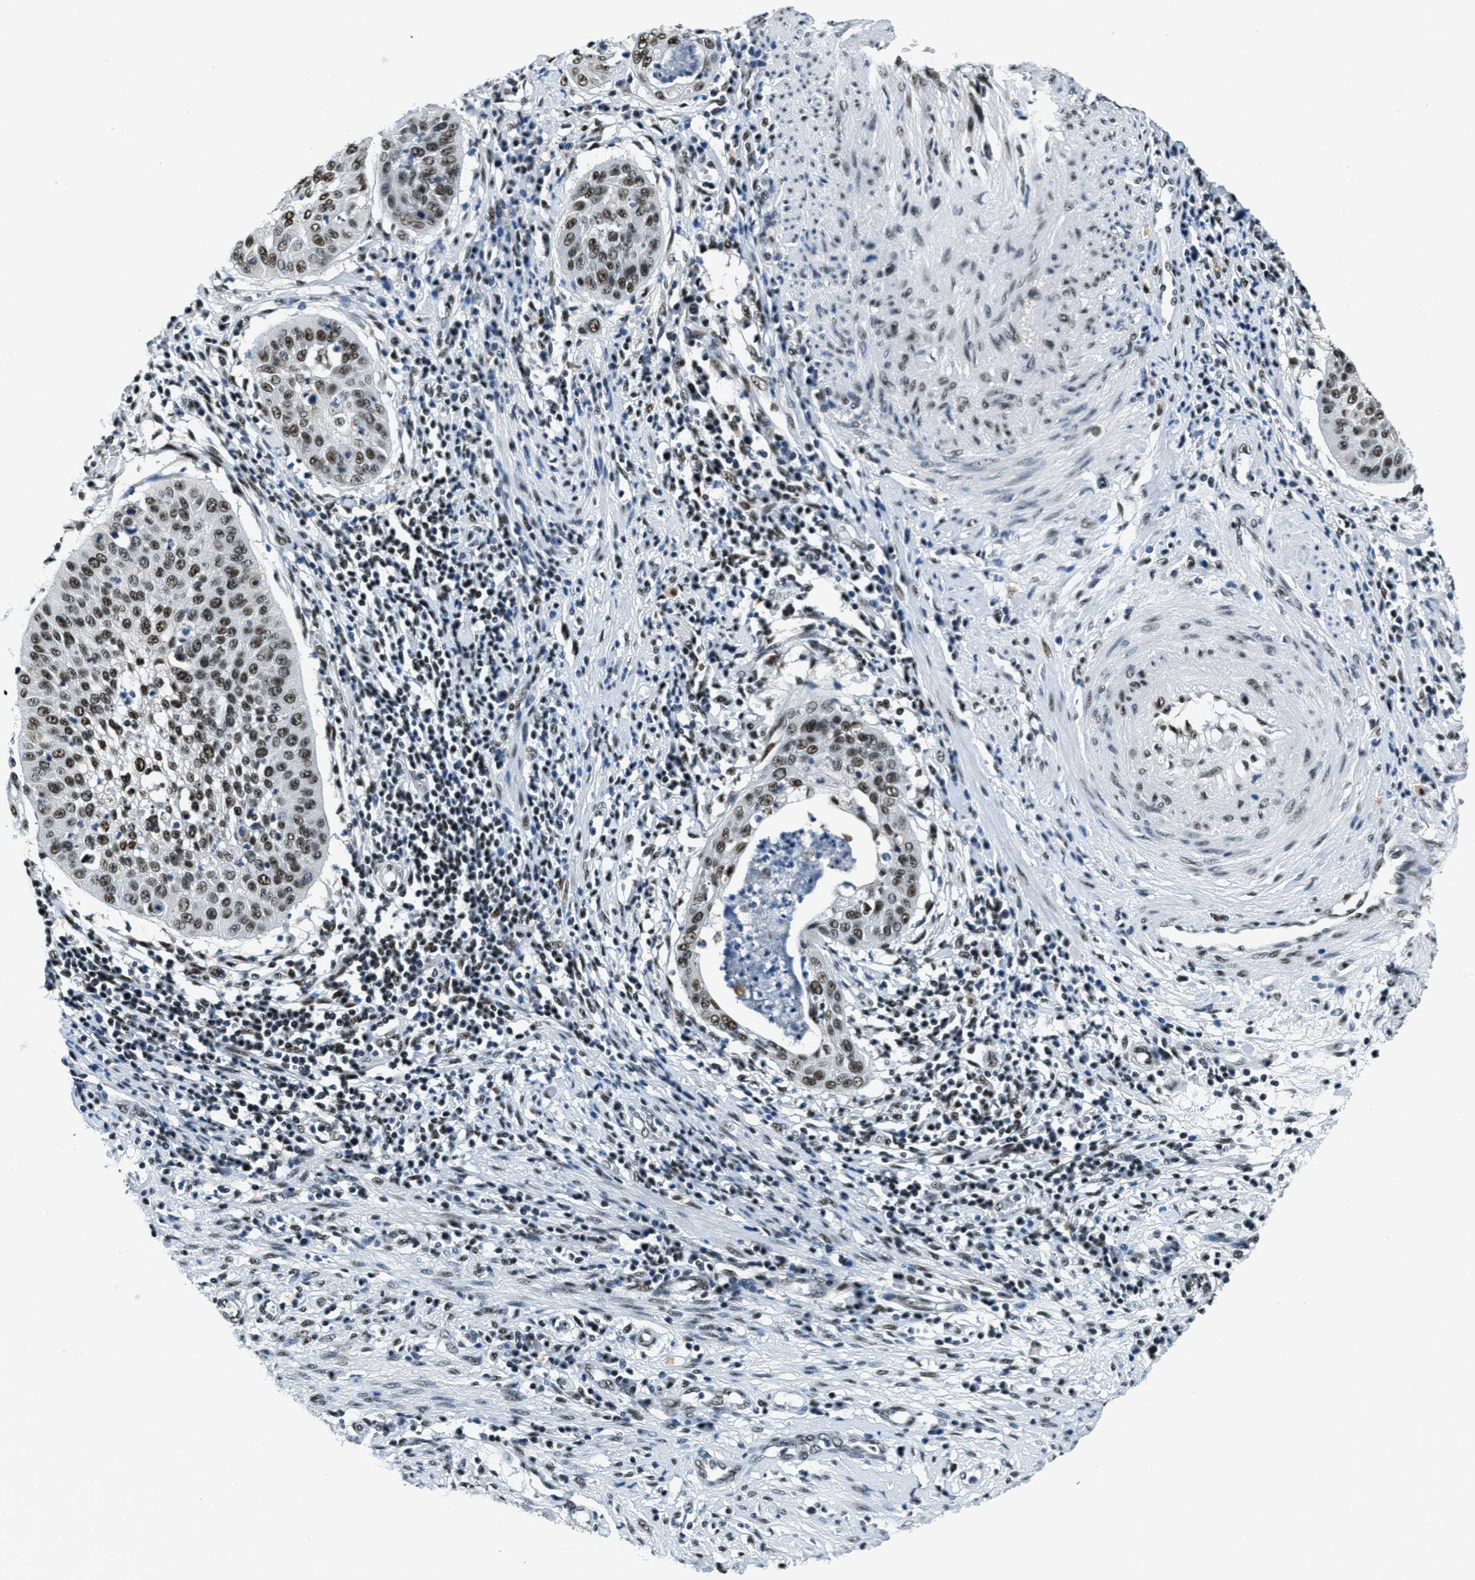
{"staining": {"intensity": "moderate", "quantity": ">75%", "location": "nuclear"}, "tissue": "cervical cancer", "cell_type": "Tumor cells", "image_type": "cancer", "snomed": [{"axis": "morphology", "description": "Normal tissue, NOS"}, {"axis": "morphology", "description": "Squamous cell carcinoma, NOS"}, {"axis": "topography", "description": "Cervix"}], "caption": "A high-resolution photomicrograph shows immunohistochemistry staining of cervical squamous cell carcinoma, which exhibits moderate nuclear positivity in about >75% of tumor cells.", "gene": "SSB", "patient": {"sex": "female", "age": 39}}